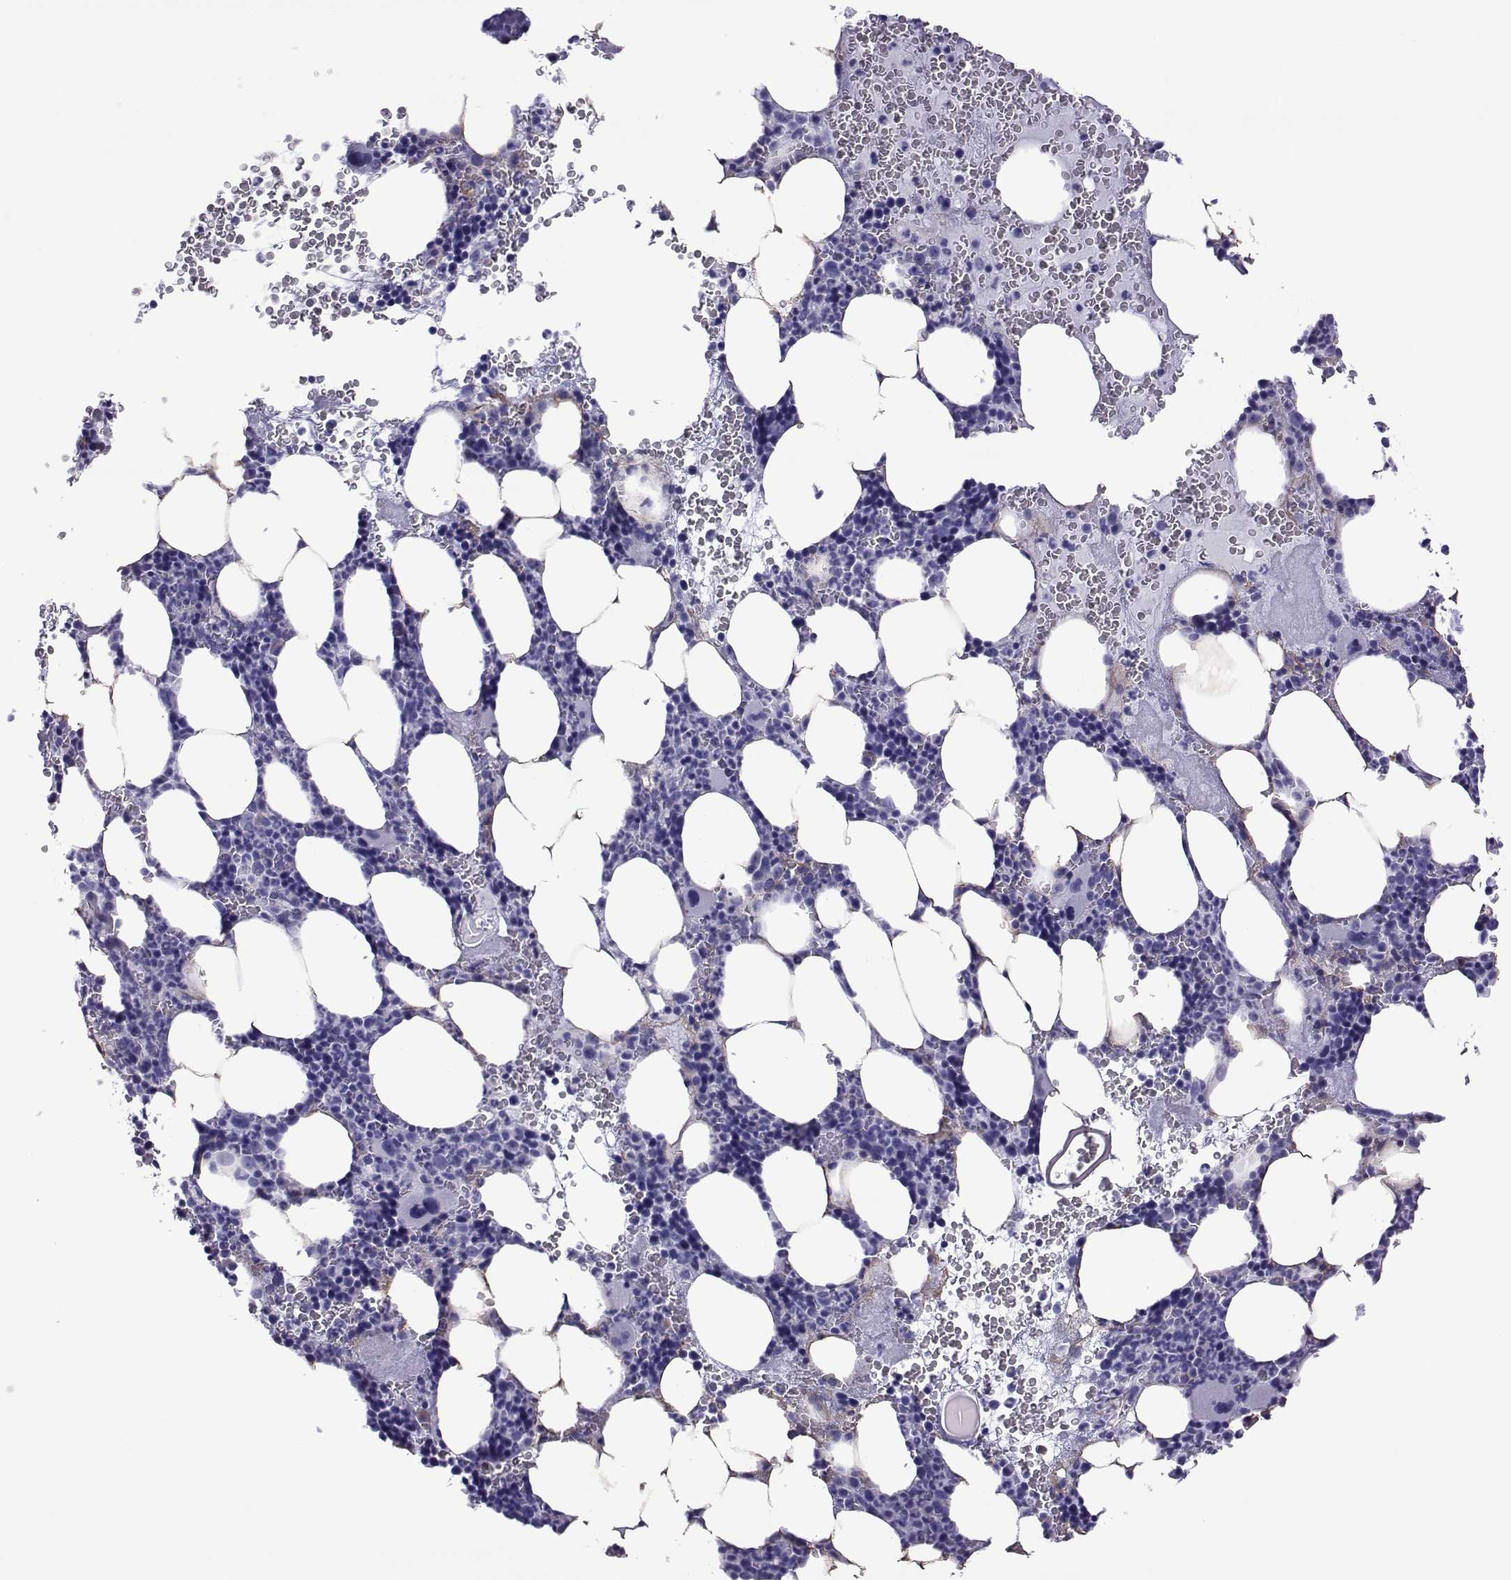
{"staining": {"intensity": "negative", "quantity": "none", "location": "none"}, "tissue": "bone marrow", "cell_type": "Hematopoietic cells", "image_type": "normal", "snomed": [{"axis": "morphology", "description": "Normal tissue, NOS"}, {"axis": "topography", "description": "Bone marrow"}], "caption": "Protein analysis of normal bone marrow demonstrates no significant positivity in hematopoietic cells. (DAB (3,3'-diaminobenzidine) IHC visualized using brightfield microscopy, high magnification).", "gene": "SPANXA1", "patient": {"sex": "male", "age": 44}}